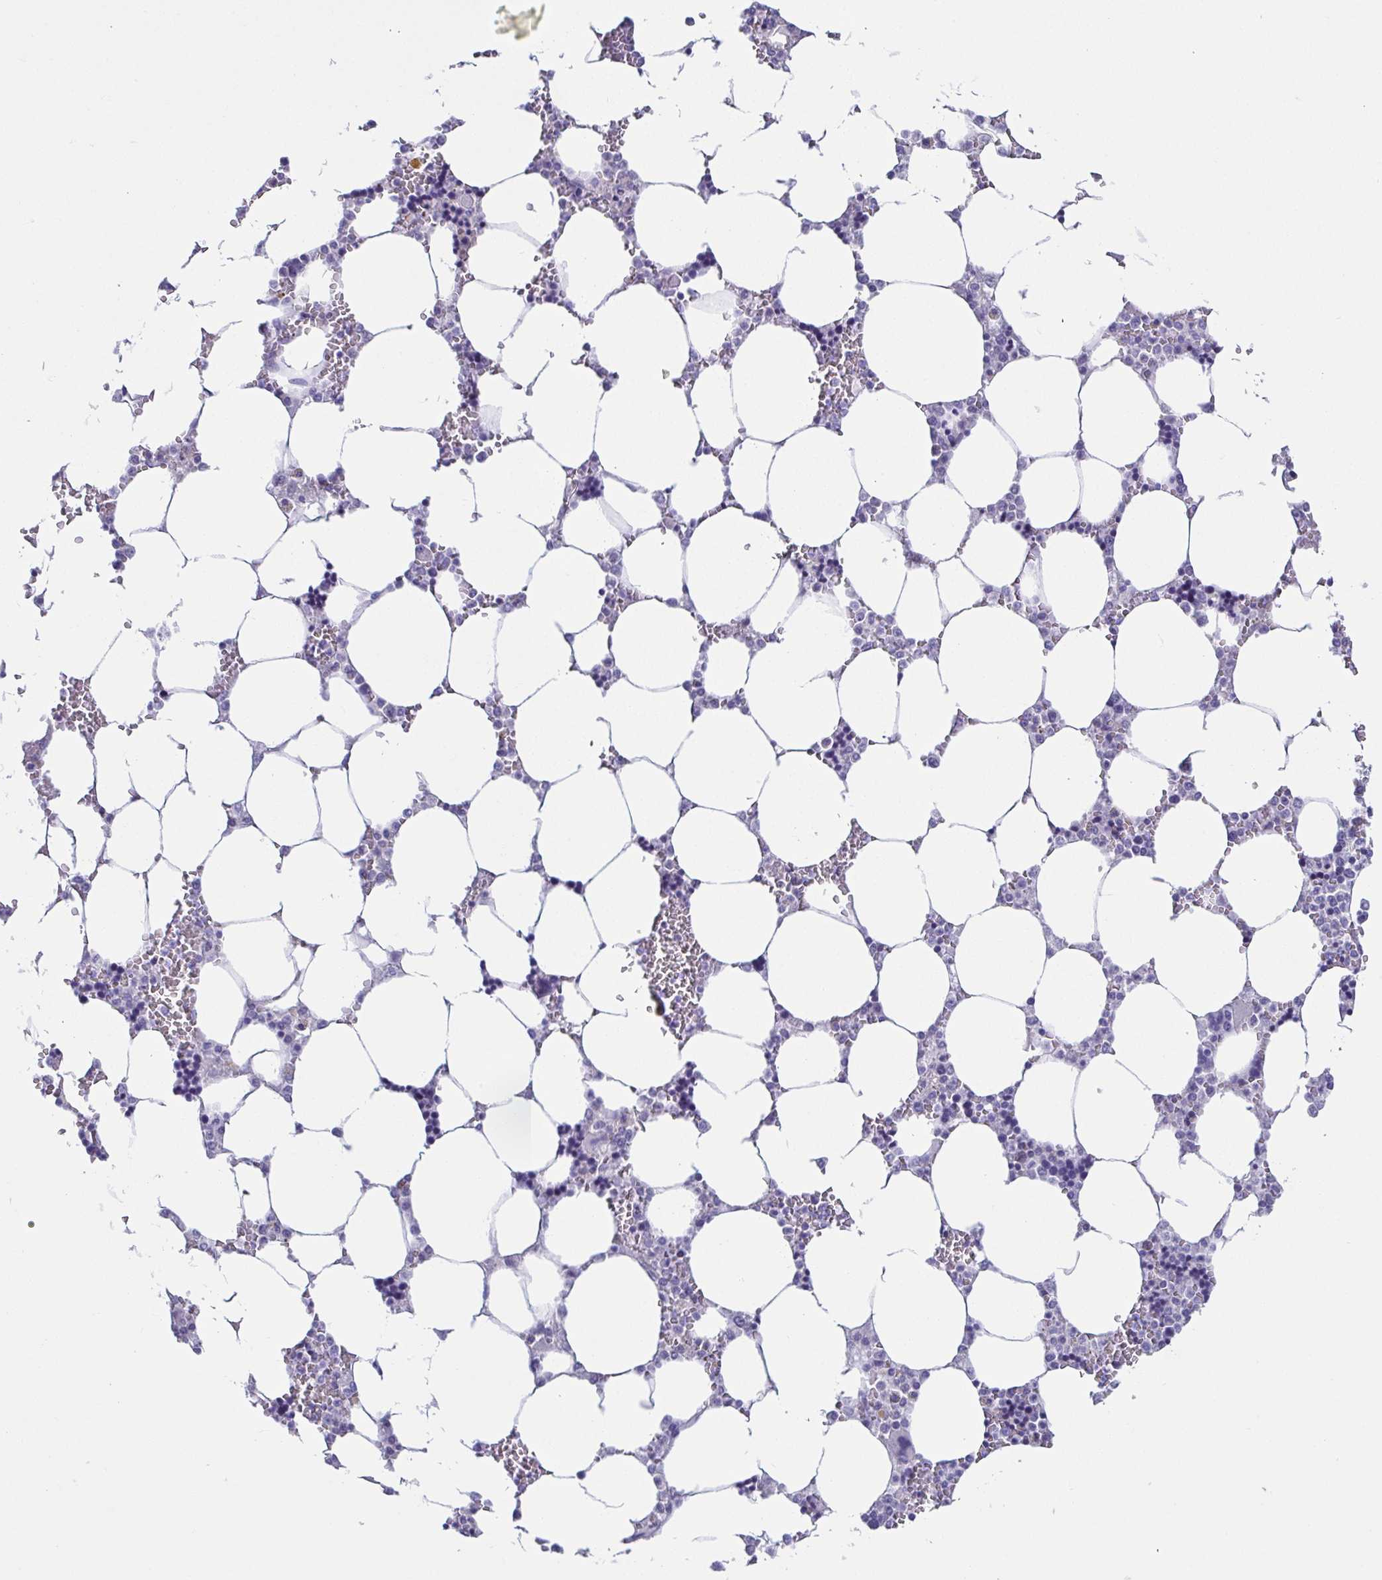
{"staining": {"intensity": "negative", "quantity": "none", "location": "none"}, "tissue": "bone marrow", "cell_type": "Hematopoietic cells", "image_type": "normal", "snomed": [{"axis": "morphology", "description": "Normal tissue, NOS"}, {"axis": "topography", "description": "Bone marrow"}], "caption": "Human bone marrow stained for a protein using immunohistochemistry (IHC) displays no expression in hematopoietic cells.", "gene": "CD164L2", "patient": {"sex": "male", "age": 64}}